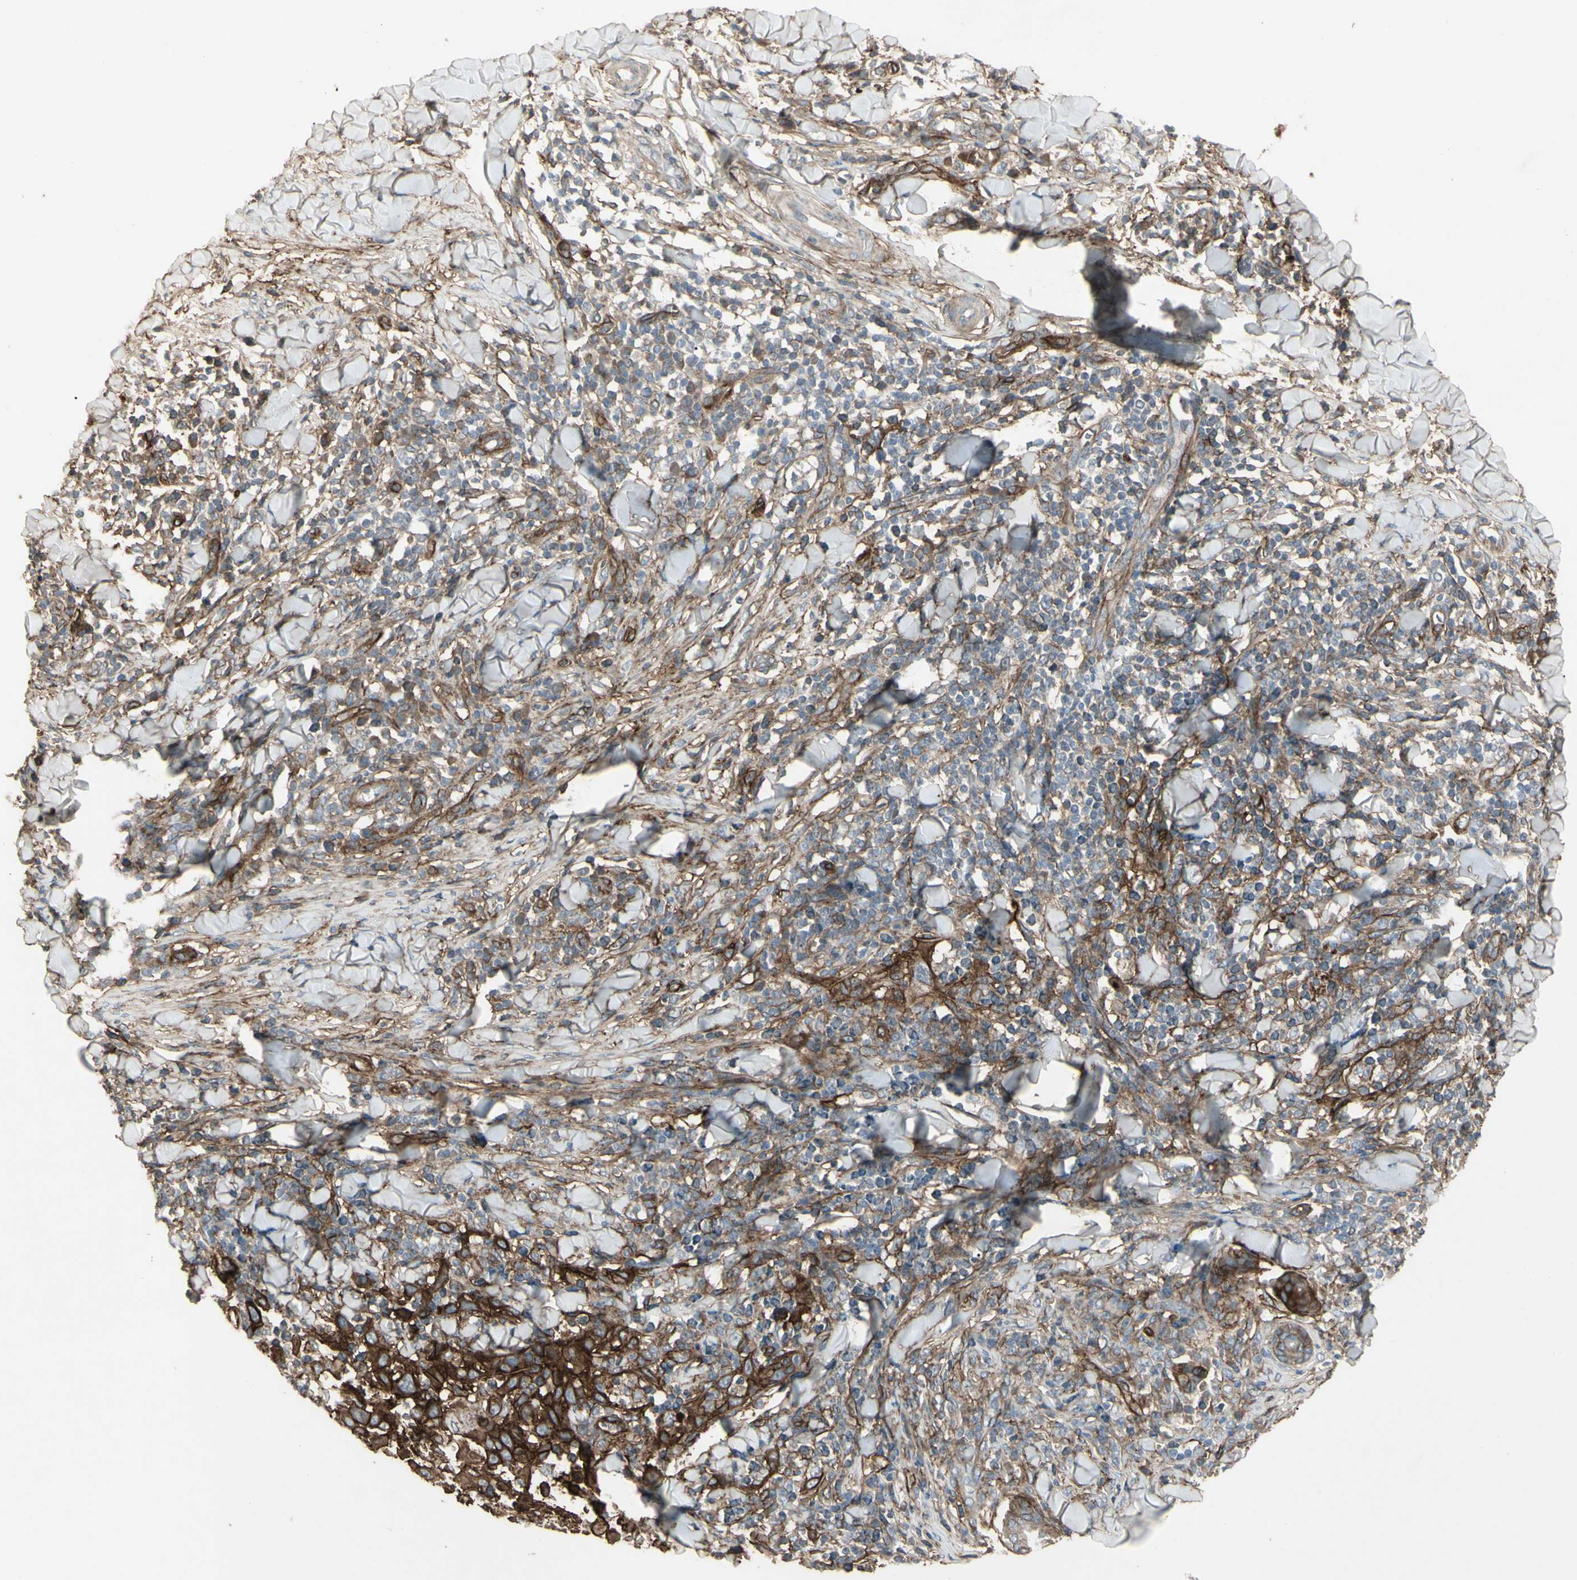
{"staining": {"intensity": "strong", "quantity": ">75%", "location": "cytoplasmic/membranous"}, "tissue": "skin cancer", "cell_type": "Tumor cells", "image_type": "cancer", "snomed": [{"axis": "morphology", "description": "Squamous cell carcinoma, NOS"}, {"axis": "topography", "description": "Skin"}], "caption": "Protein expression analysis of human skin squamous cell carcinoma reveals strong cytoplasmic/membranous staining in approximately >75% of tumor cells.", "gene": "CD276", "patient": {"sex": "male", "age": 24}}